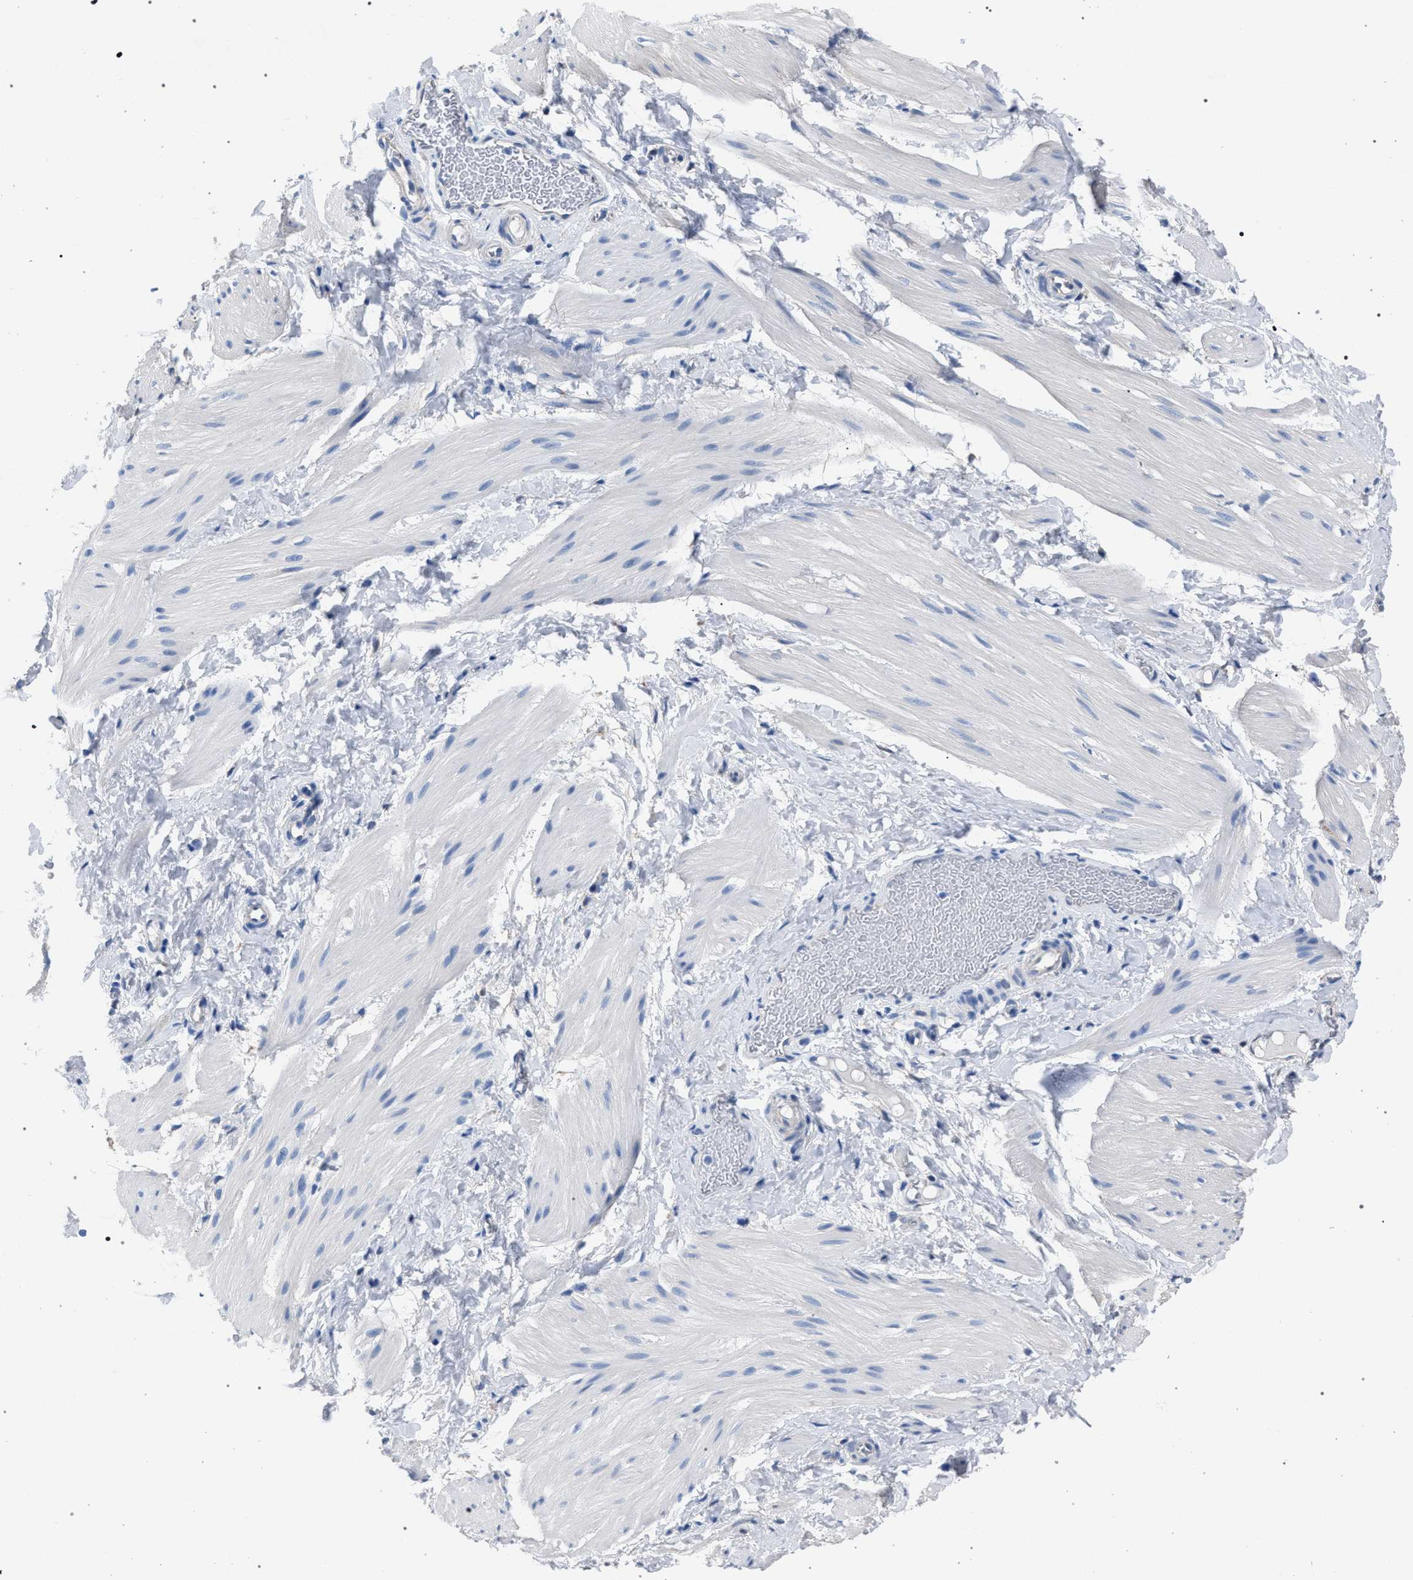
{"staining": {"intensity": "negative", "quantity": "none", "location": "none"}, "tissue": "smooth muscle", "cell_type": "Smooth muscle cells", "image_type": "normal", "snomed": [{"axis": "morphology", "description": "Normal tissue, NOS"}, {"axis": "topography", "description": "Smooth muscle"}], "caption": "Immunohistochemistry (IHC) micrograph of unremarkable human smooth muscle stained for a protein (brown), which demonstrates no expression in smooth muscle cells.", "gene": "CRYZ", "patient": {"sex": "male", "age": 16}}